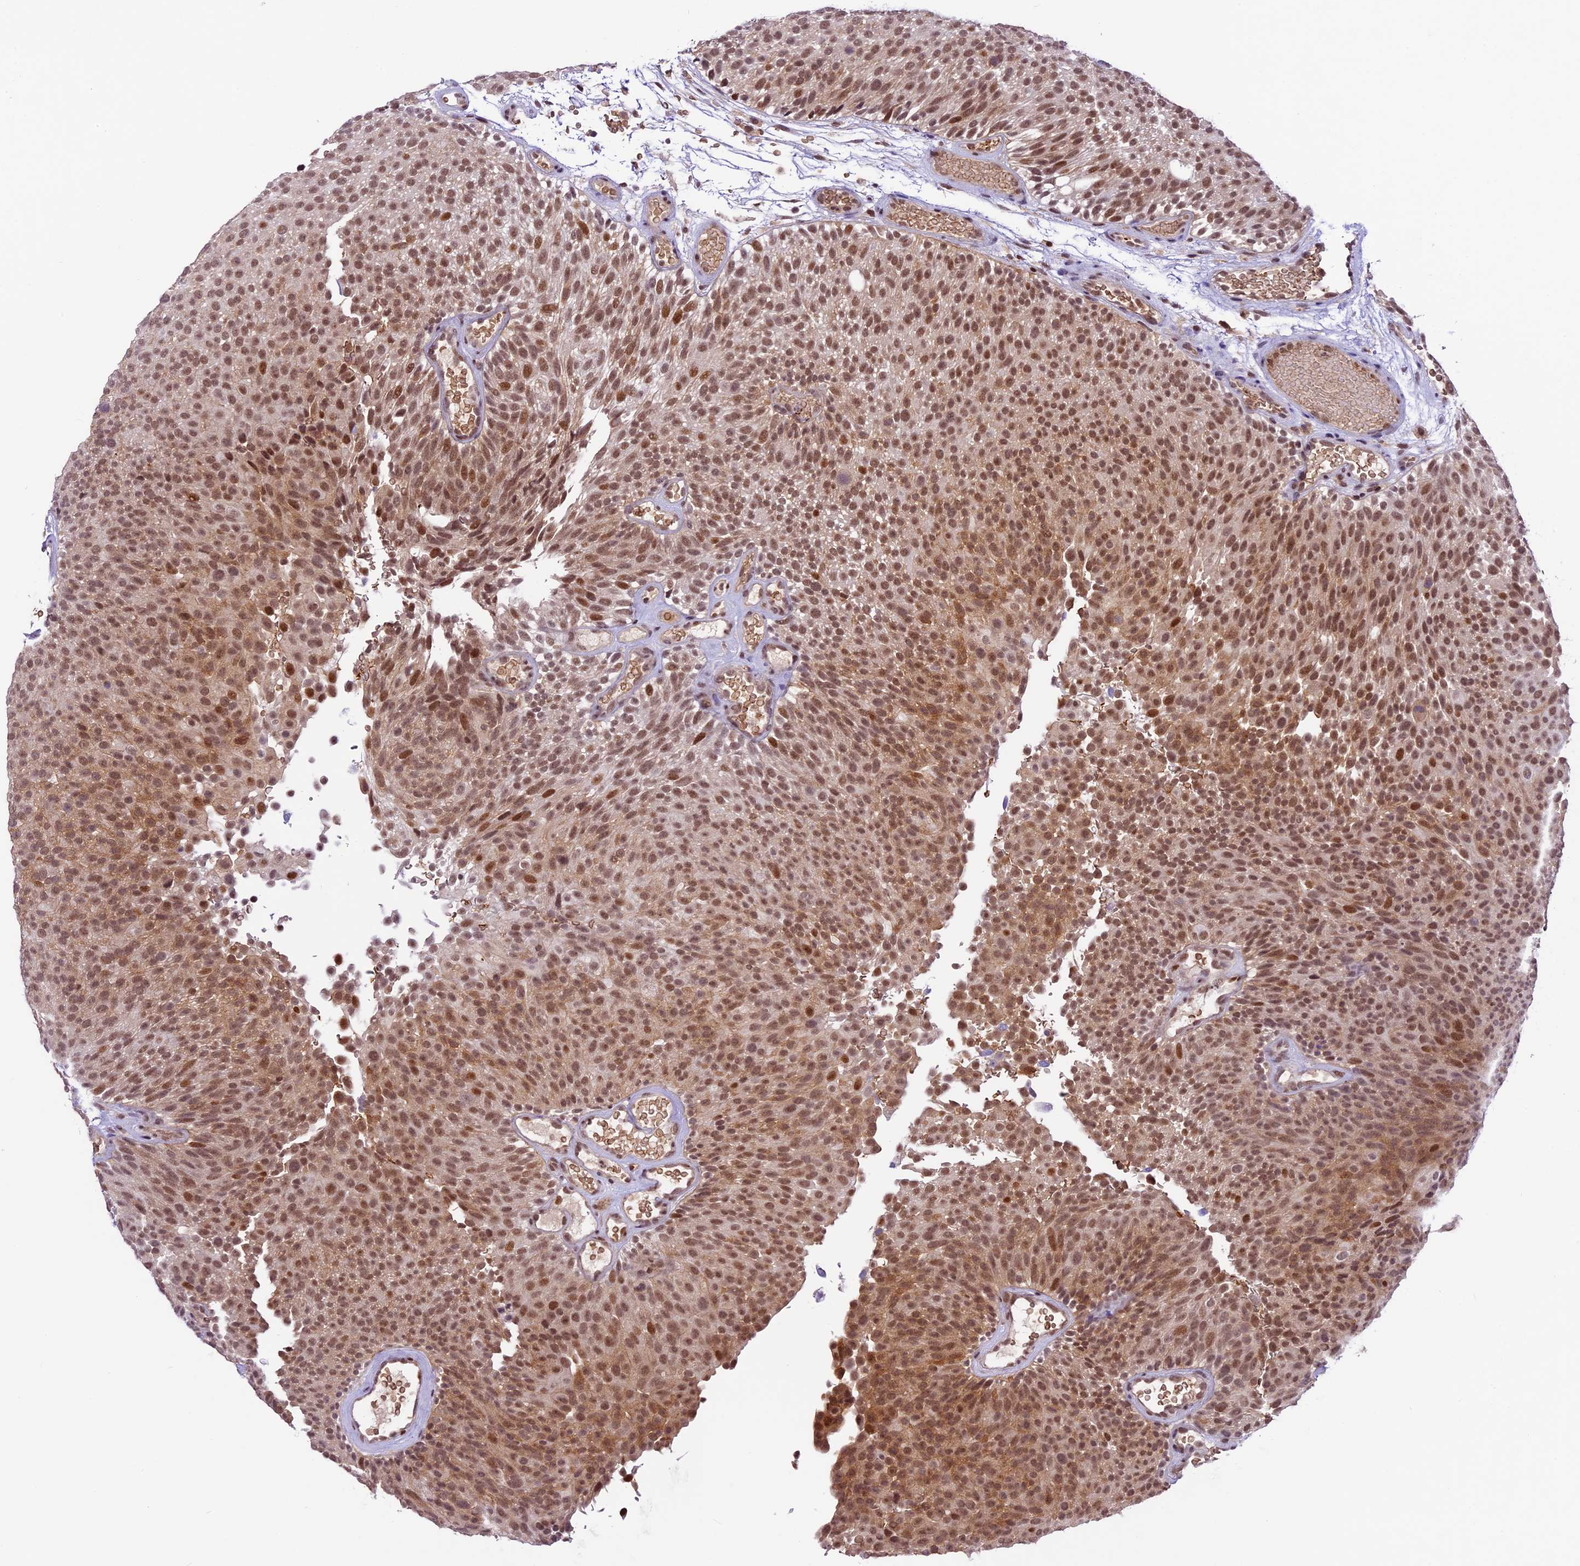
{"staining": {"intensity": "moderate", "quantity": ">75%", "location": "cytoplasmic/membranous,nuclear"}, "tissue": "urothelial cancer", "cell_type": "Tumor cells", "image_type": "cancer", "snomed": [{"axis": "morphology", "description": "Urothelial carcinoma, Low grade"}, {"axis": "topography", "description": "Urinary bladder"}], "caption": "Protein expression analysis of human urothelial cancer reveals moderate cytoplasmic/membranous and nuclear expression in about >75% of tumor cells.", "gene": "SHKBP1", "patient": {"sex": "male", "age": 78}}